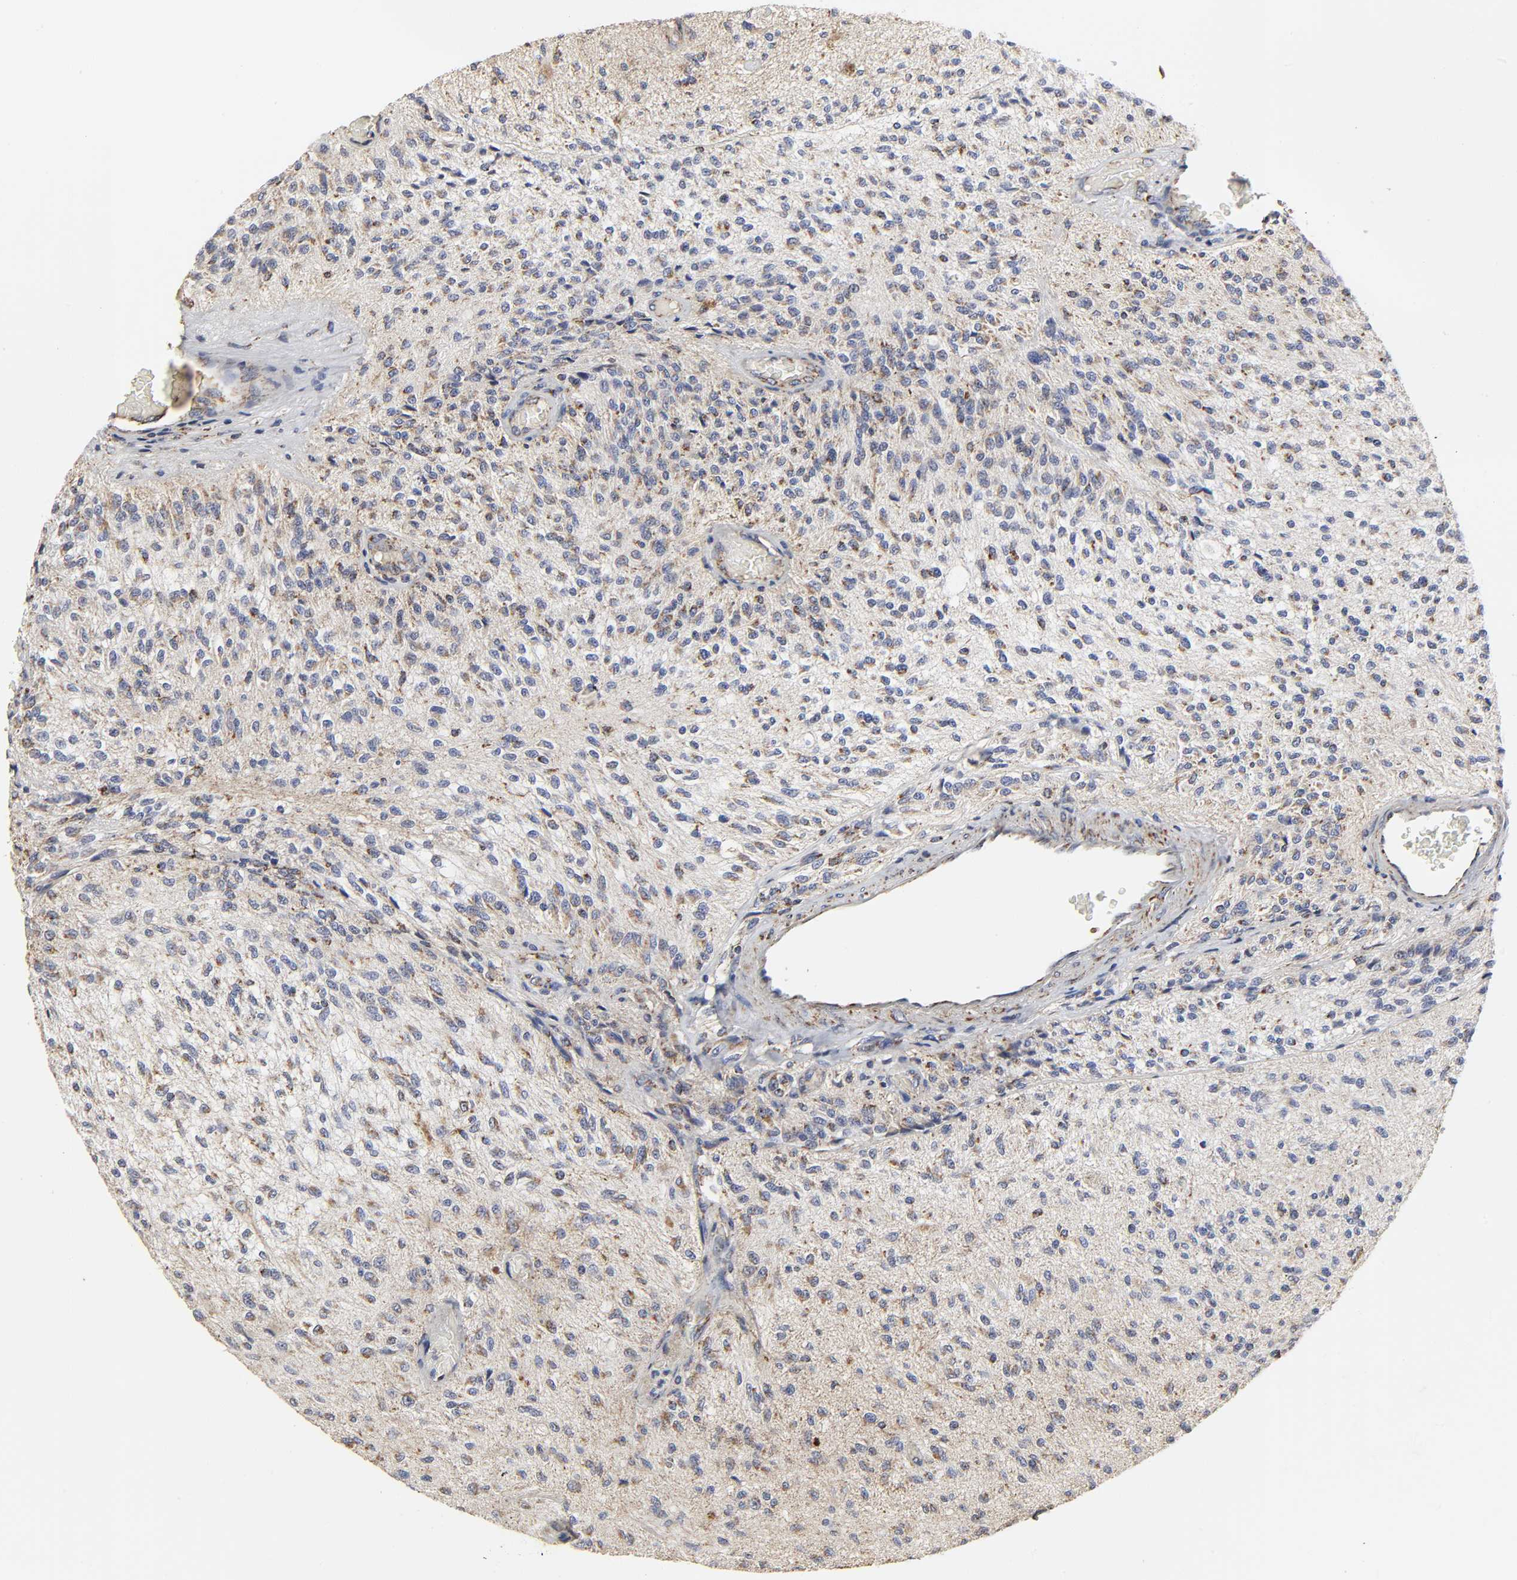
{"staining": {"intensity": "weak", "quantity": "25%-75%", "location": "cytoplasmic/membranous"}, "tissue": "glioma", "cell_type": "Tumor cells", "image_type": "cancer", "snomed": [{"axis": "morphology", "description": "Normal tissue, NOS"}, {"axis": "morphology", "description": "Glioma, malignant, High grade"}, {"axis": "topography", "description": "Cerebral cortex"}], "caption": "A histopathology image showing weak cytoplasmic/membranous positivity in about 25%-75% of tumor cells in glioma, as visualized by brown immunohistochemical staining.", "gene": "COX6B1", "patient": {"sex": "male", "age": 77}}